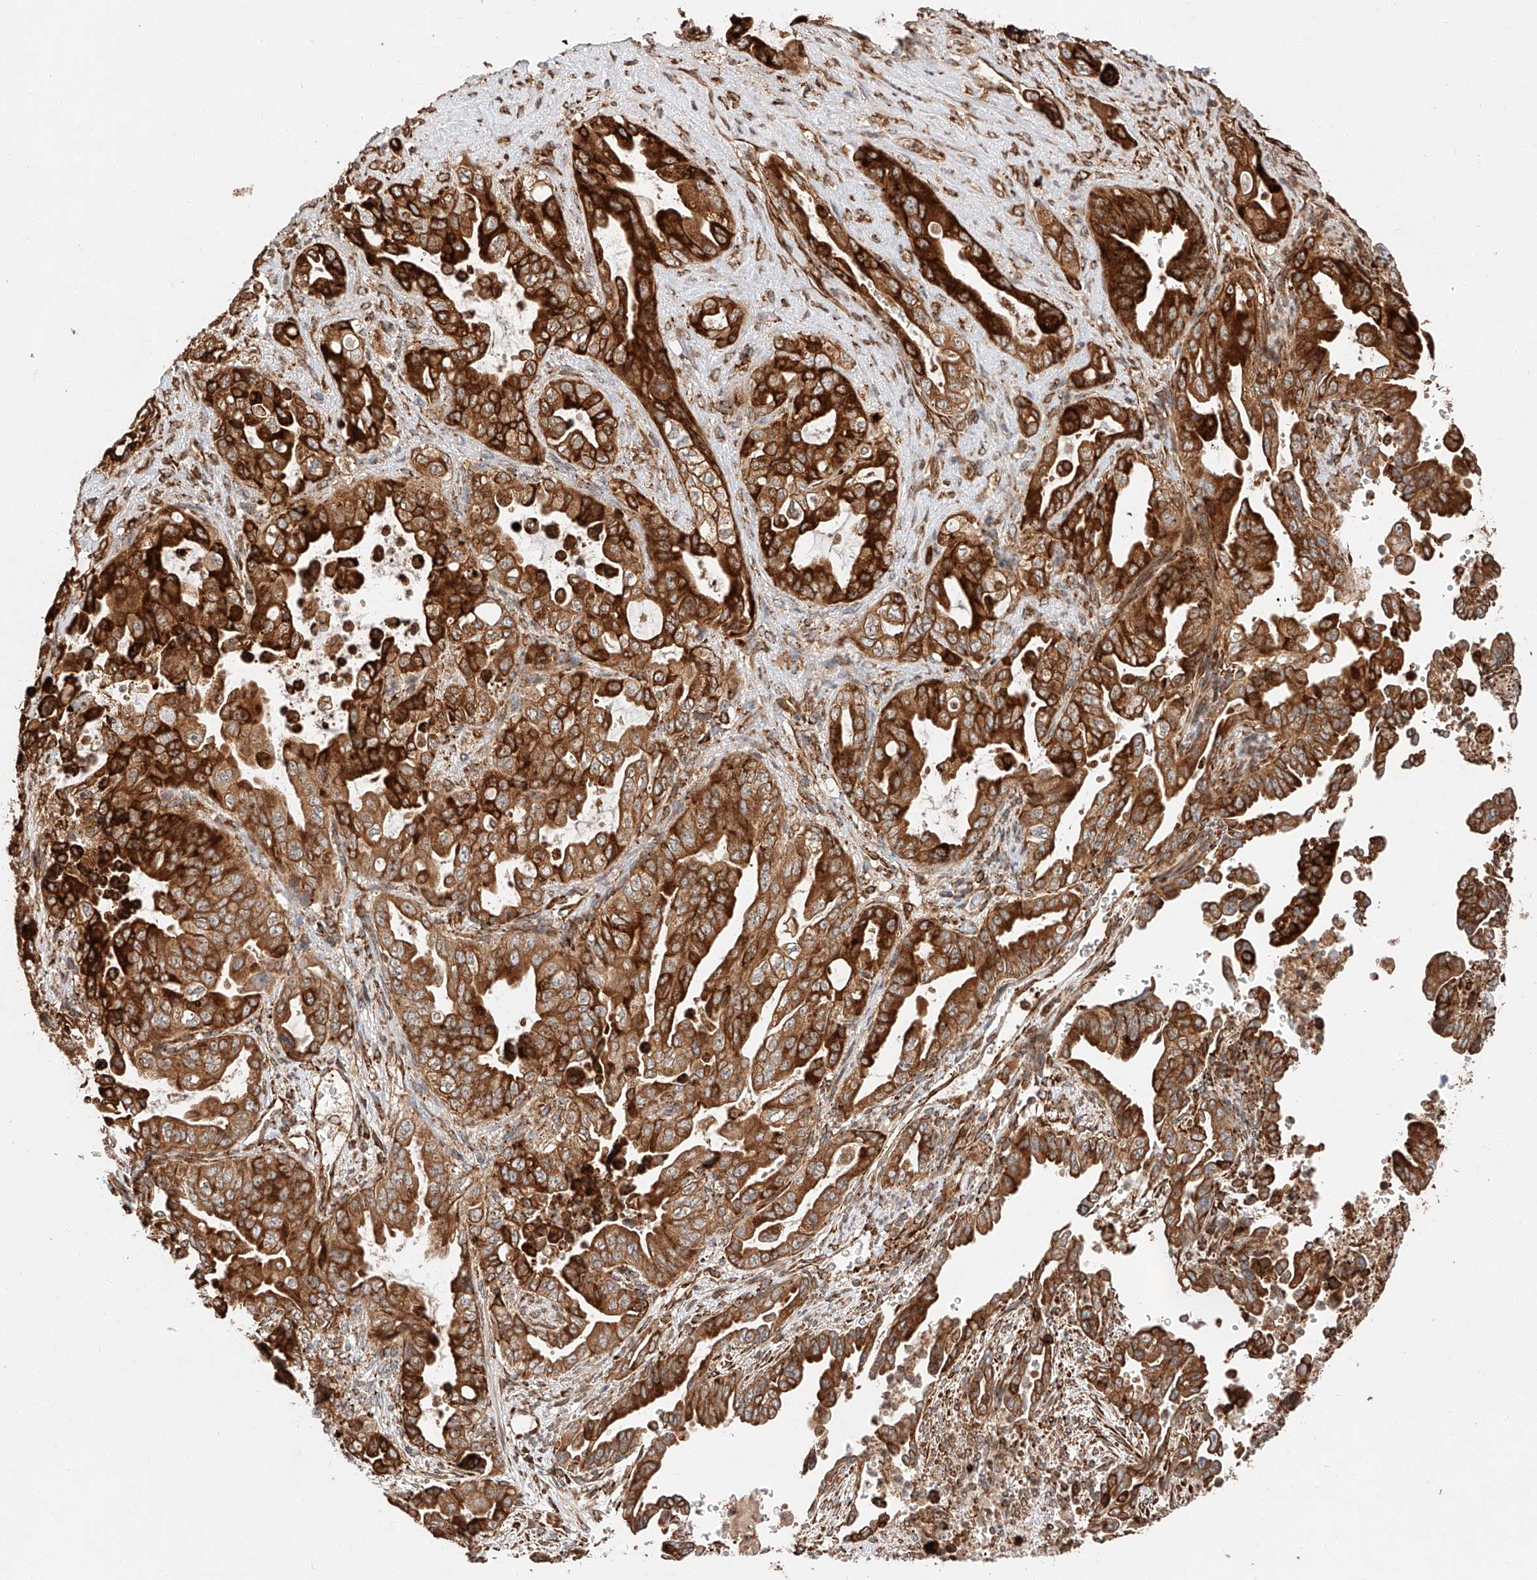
{"staining": {"intensity": "strong", "quantity": ">75%", "location": "cytoplasmic/membranous"}, "tissue": "pancreatic cancer", "cell_type": "Tumor cells", "image_type": "cancer", "snomed": [{"axis": "morphology", "description": "Adenocarcinoma, NOS"}, {"axis": "topography", "description": "Pancreas"}], "caption": "Tumor cells show strong cytoplasmic/membranous staining in approximately >75% of cells in pancreatic cancer. (DAB (3,3'-diaminobenzidine) IHC, brown staining for protein, blue staining for nuclei).", "gene": "ZNF84", "patient": {"sex": "male", "age": 70}}